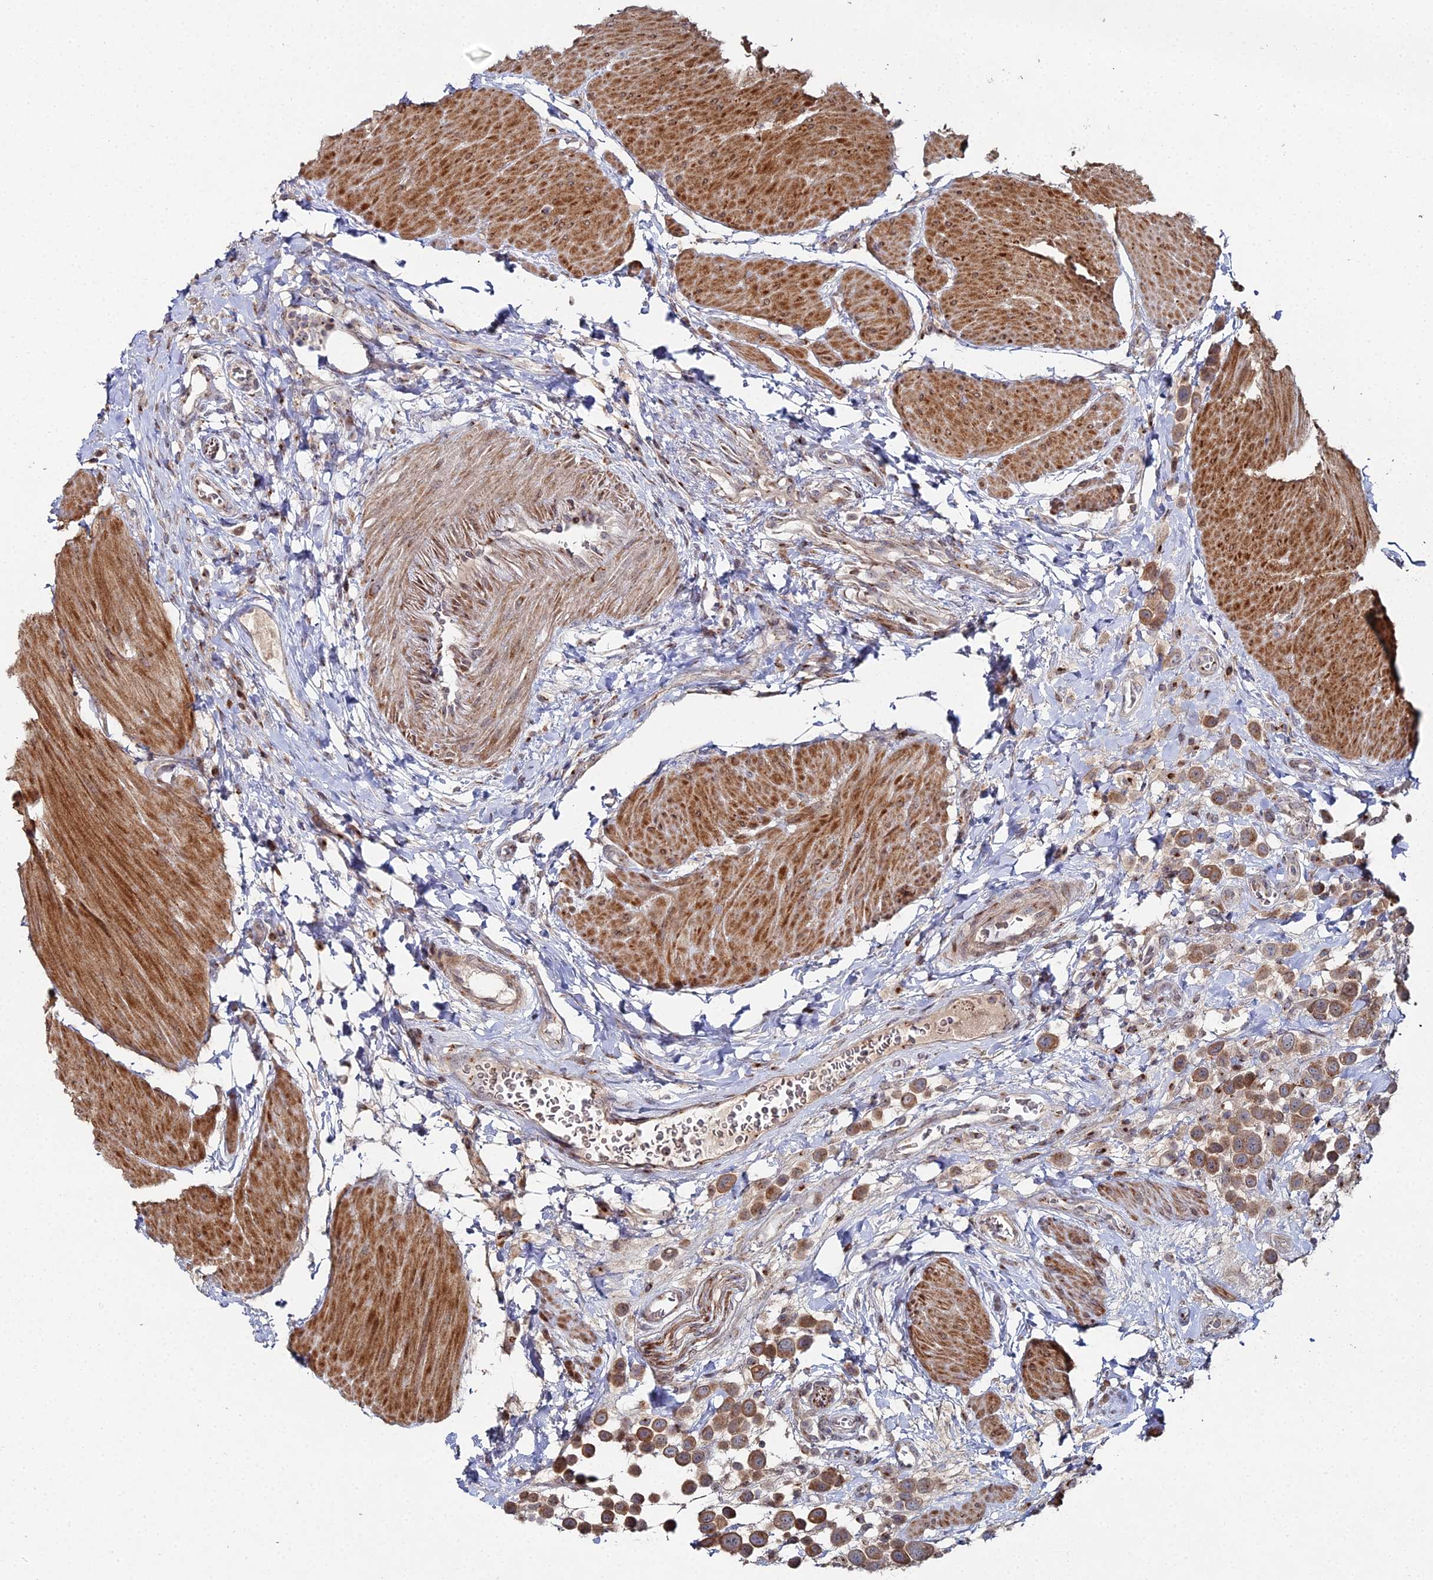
{"staining": {"intensity": "strong", "quantity": ">75%", "location": "cytoplasmic/membranous"}, "tissue": "urothelial cancer", "cell_type": "Tumor cells", "image_type": "cancer", "snomed": [{"axis": "morphology", "description": "Urothelial carcinoma, High grade"}, {"axis": "topography", "description": "Urinary bladder"}], "caption": "Urothelial cancer stained with a protein marker reveals strong staining in tumor cells.", "gene": "SGMS1", "patient": {"sex": "male", "age": 50}}